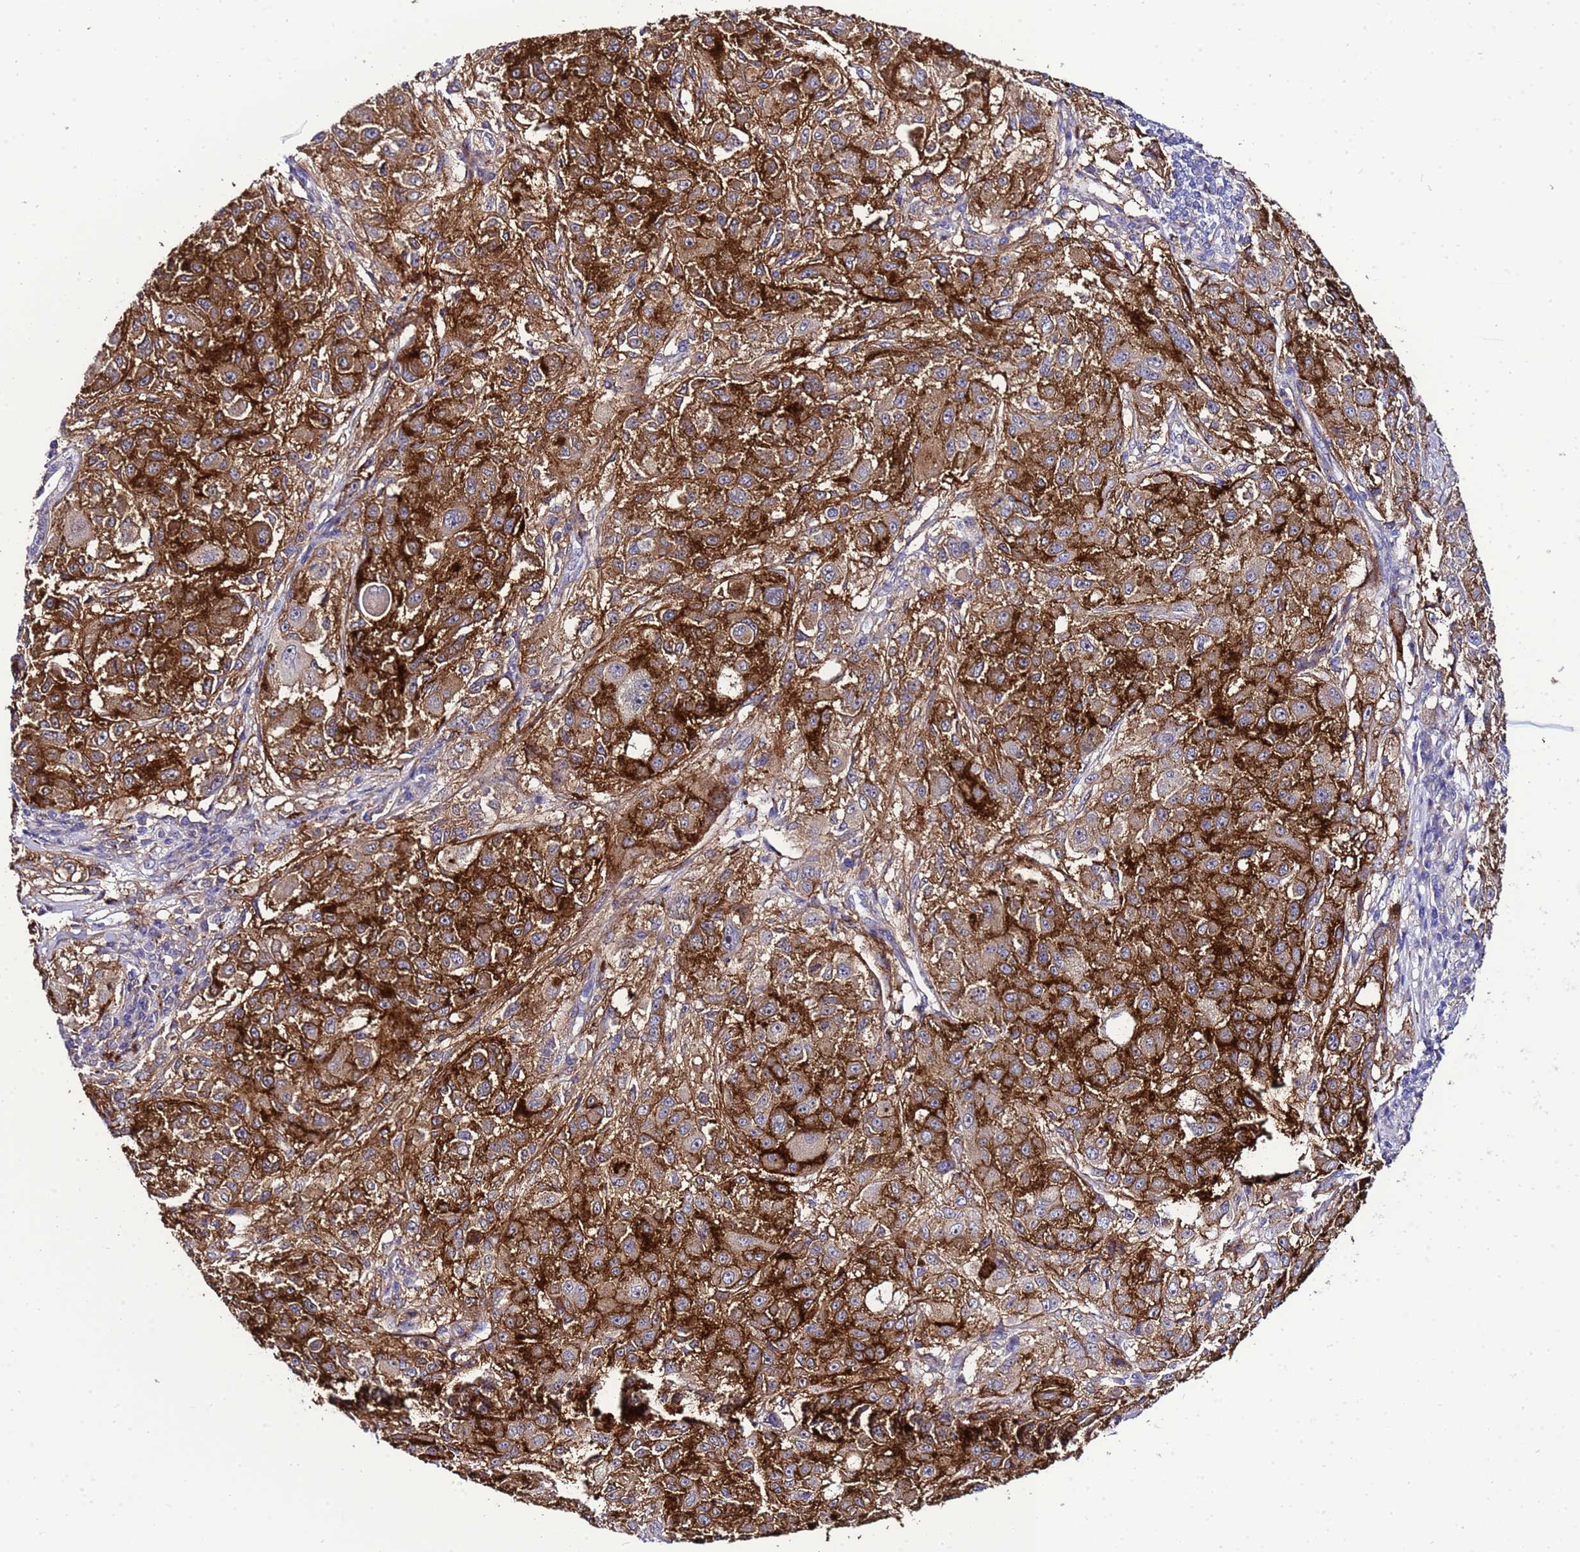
{"staining": {"intensity": "strong", "quantity": ">75%", "location": "cytoplasmic/membranous"}, "tissue": "melanoma", "cell_type": "Tumor cells", "image_type": "cancer", "snomed": [{"axis": "morphology", "description": "Necrosis, NOS"}, {"axis": "morphology", "description": "Malignant melanoma, NOS"}, {"axis": "topography", "description": "Skin"}], "caption": "A brown stain labels strong cytoplasmic/membranous expression of a protein in melanoma tumor cells.", "gene": "GZF1", "patient": {"sex": "female", "age": 87}}